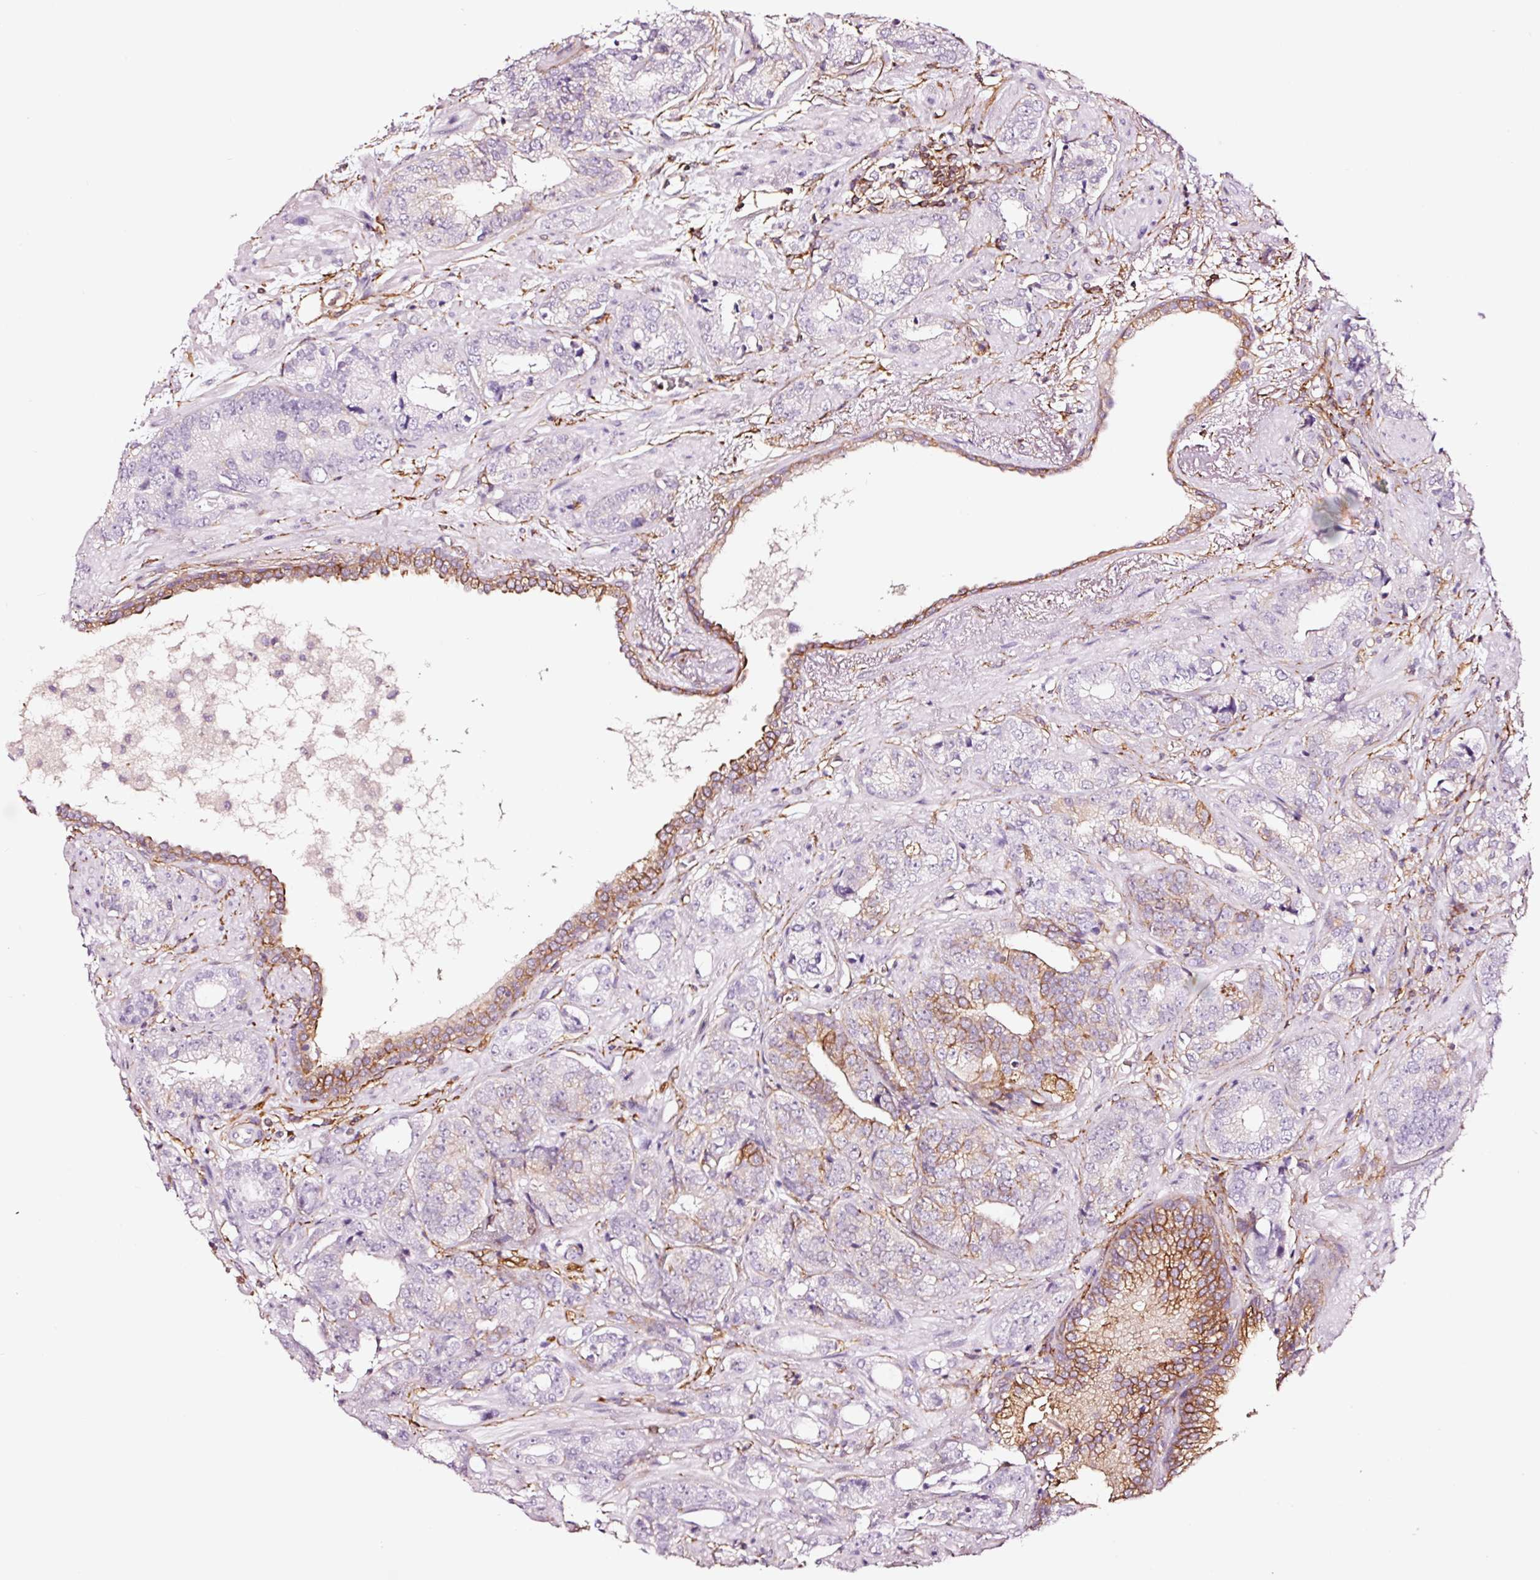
{"staining": {"intensity": "strong", "quantity": "<25%", "location": "cytoplasmic/membranous"}, "tissue": "prostate cancer", "cell_type": "Tumor cells", "image_type": "cancer", "snomed": [{"axis": "morphology", "description": "Adenocarcinoma, High grade"}, {"axis": "topography", "description": "Prostate"}], "caption": "Immunohistochemistry (DAB (3,3'-diaminobenzidine)) staining of prostate cancer displays strong cytoplasmic/membranous protein positivity in approximately <25% of tumor cells.", "gene": "ADD3", "patient": {"sex": "male", "age": 71}}